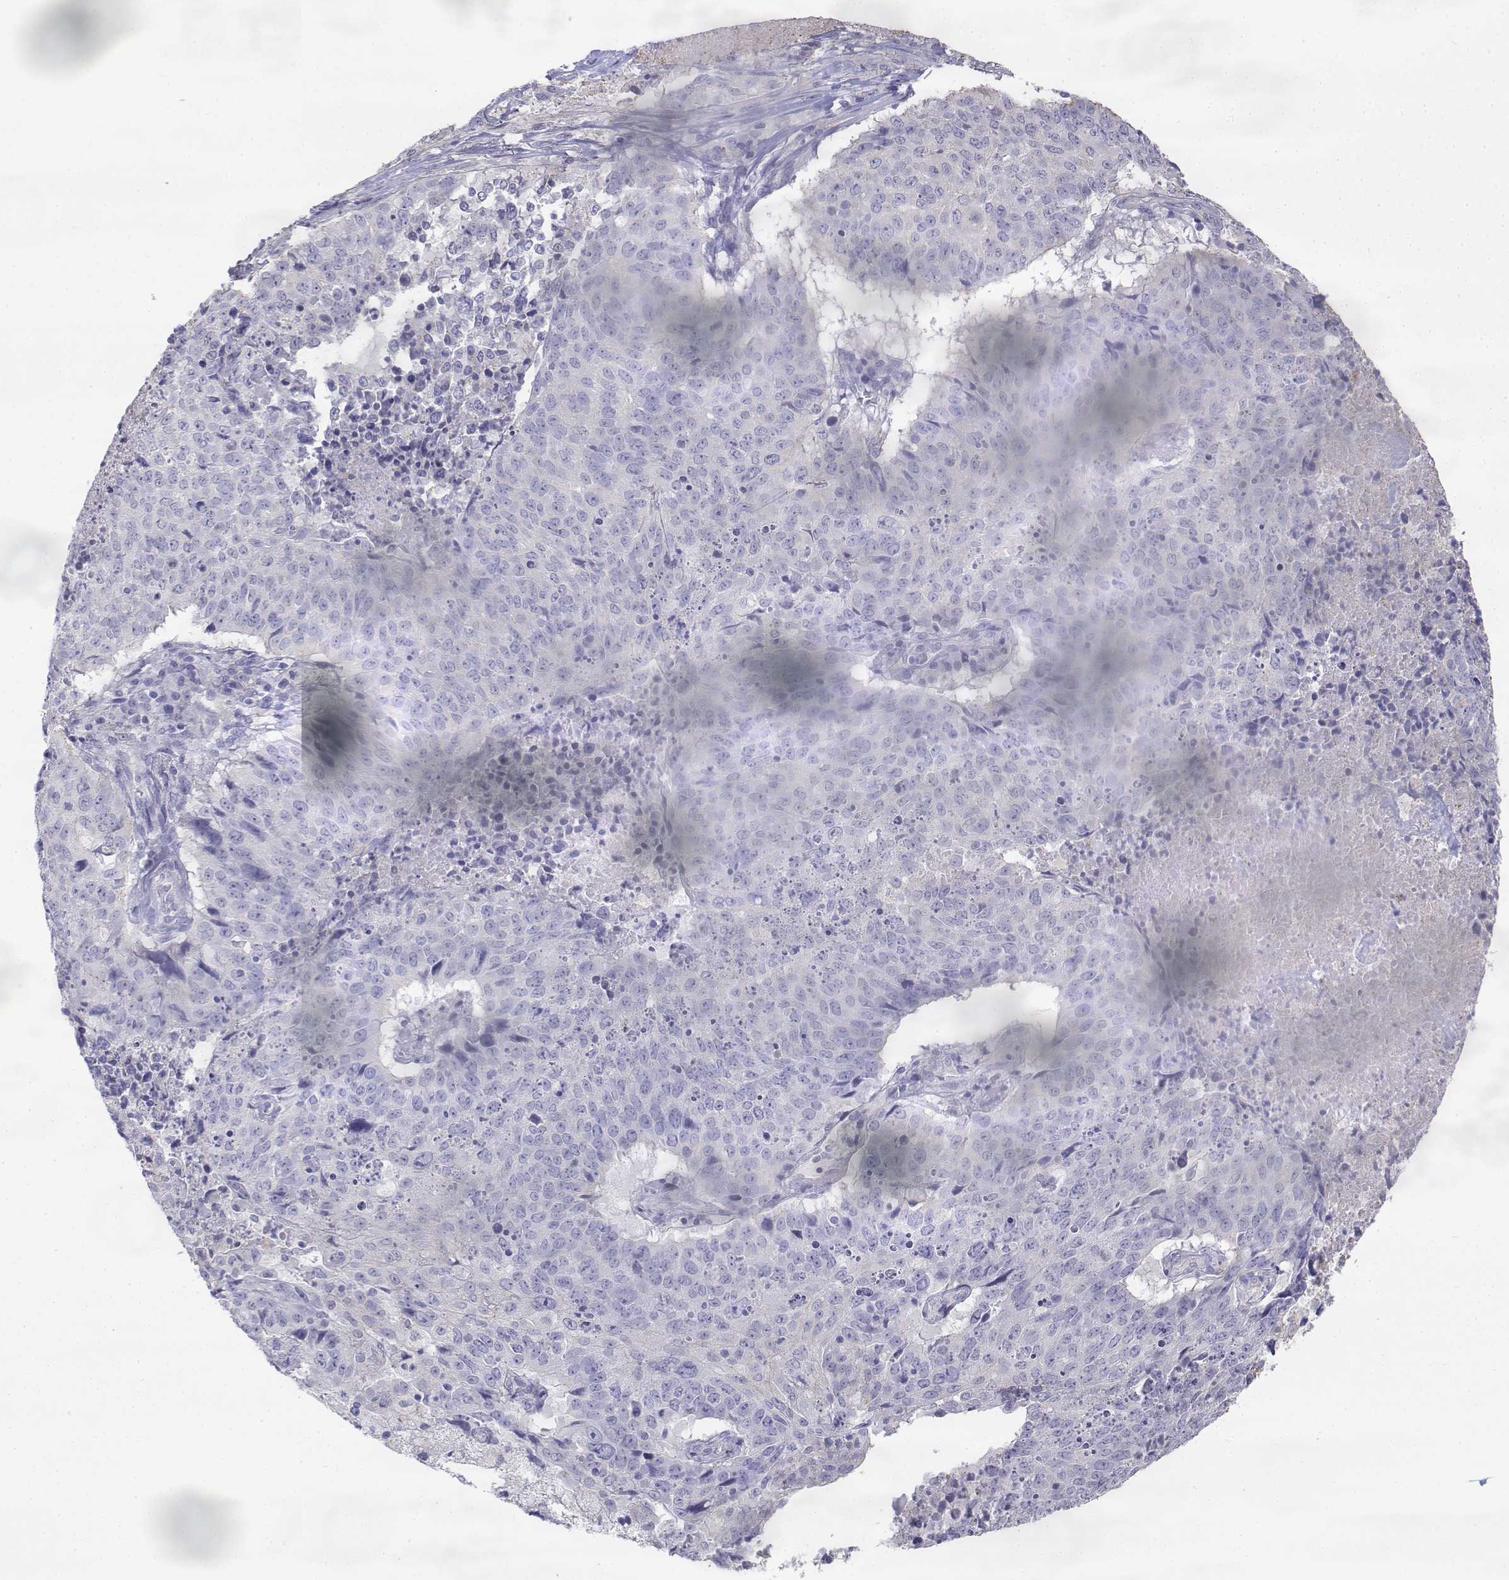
{"staining": {"intensity": "negative", "quantity": "none", "location": "none"}, "tissue": "lung cancer", "cell_type": "Tumor cells", "image_type": "cancer", "snomed": [{"axis": "morphology", "description": "Normal tissue, NOS"}, {"axis": "morphology", "description": "Squamous cell carcinoma, NOS"}, {"axis": "topography", "description": "Bronchus"}, {"axis": "topography", "description": "Lung"}], "caption": "Tumor cells are negative for protein expression in human squamous cell carcinoma (lung).", "gene": "LGSN", "patient": {"sex": "male", "age": 64}}